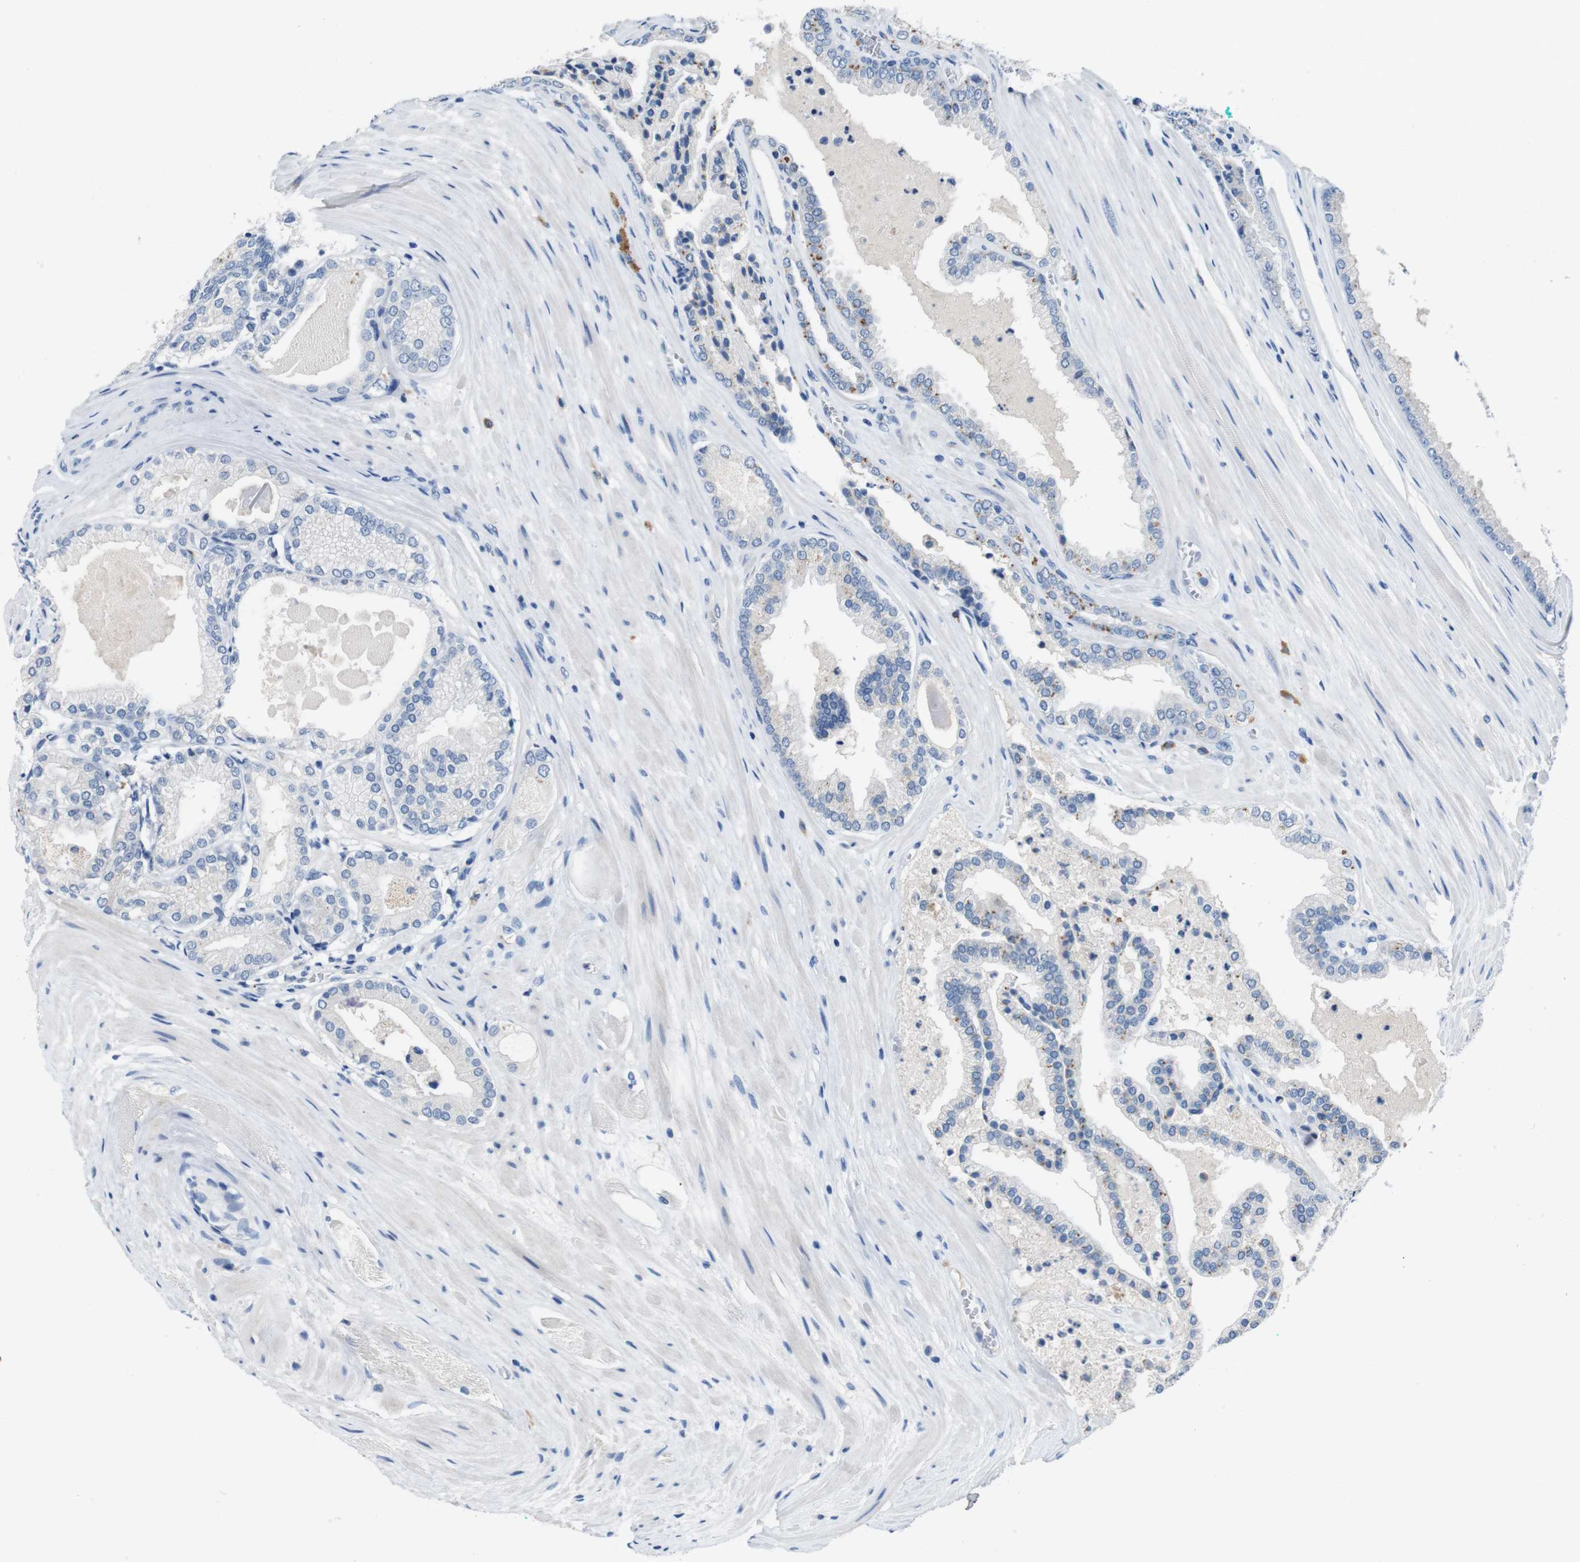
{"staining": {"intensity": "negative", "quantity": "none", "location": "none"}, "tissue": "prostate cancer", "cell_type": "Tumor cells", "image_type": "cancer", "snomed": [{"axis": "morphology", "description": "Adenocarcinoma, High grade"}, {"axis": "topography", "description": "Prostate"}], "caption": "This photomicrograph is of high-grade adenocarcinoma (prostate) stained with immunohistochemistry (IHC) to label a protein in brown with the nuclei are counter-stained blue. There is no positivity in tumor cells.", "gene": "SLC2A8", "patient": {"sex": "male", "age": 59}}